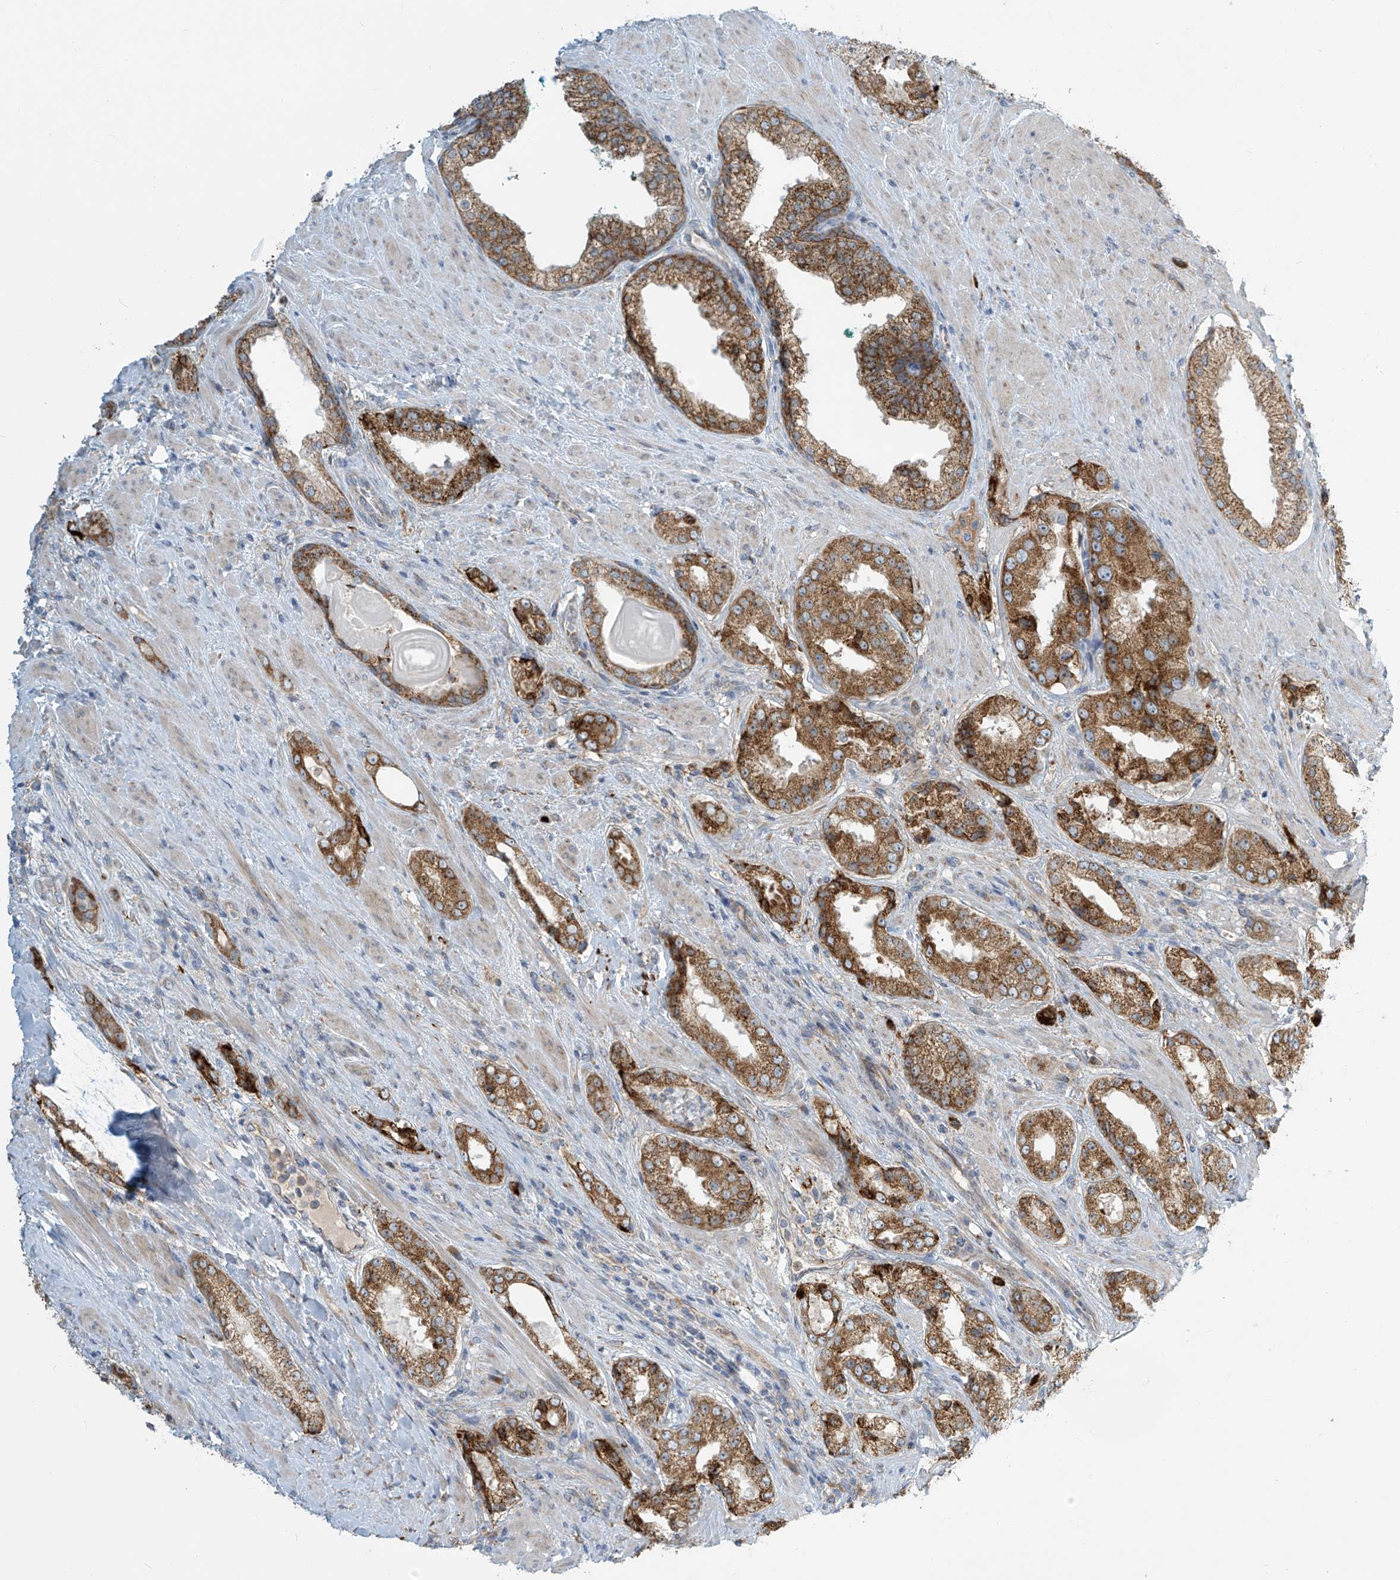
{"staining": {"intensity": "strong", "quantity": ">75%", "location": "cytoplasmic/membranous"}, "tissue": "prostate cancer", "cell_type": "Tumor cells", "image_type": "cancer", "snomed": [{"axis": "morphology", "description": "Adenocarcinoma, Low grade"}, {"axis": "topography", "description": "Prostate"}], "caption": "The histopathology image displays immunohistochemical staining of prostate cancer. There is strong cytoplasmic/membranous staining is identified in approximately >75% of tumor cells.", "gene": "LZTS3", "patient": {"sex": "male", "age": 67}}